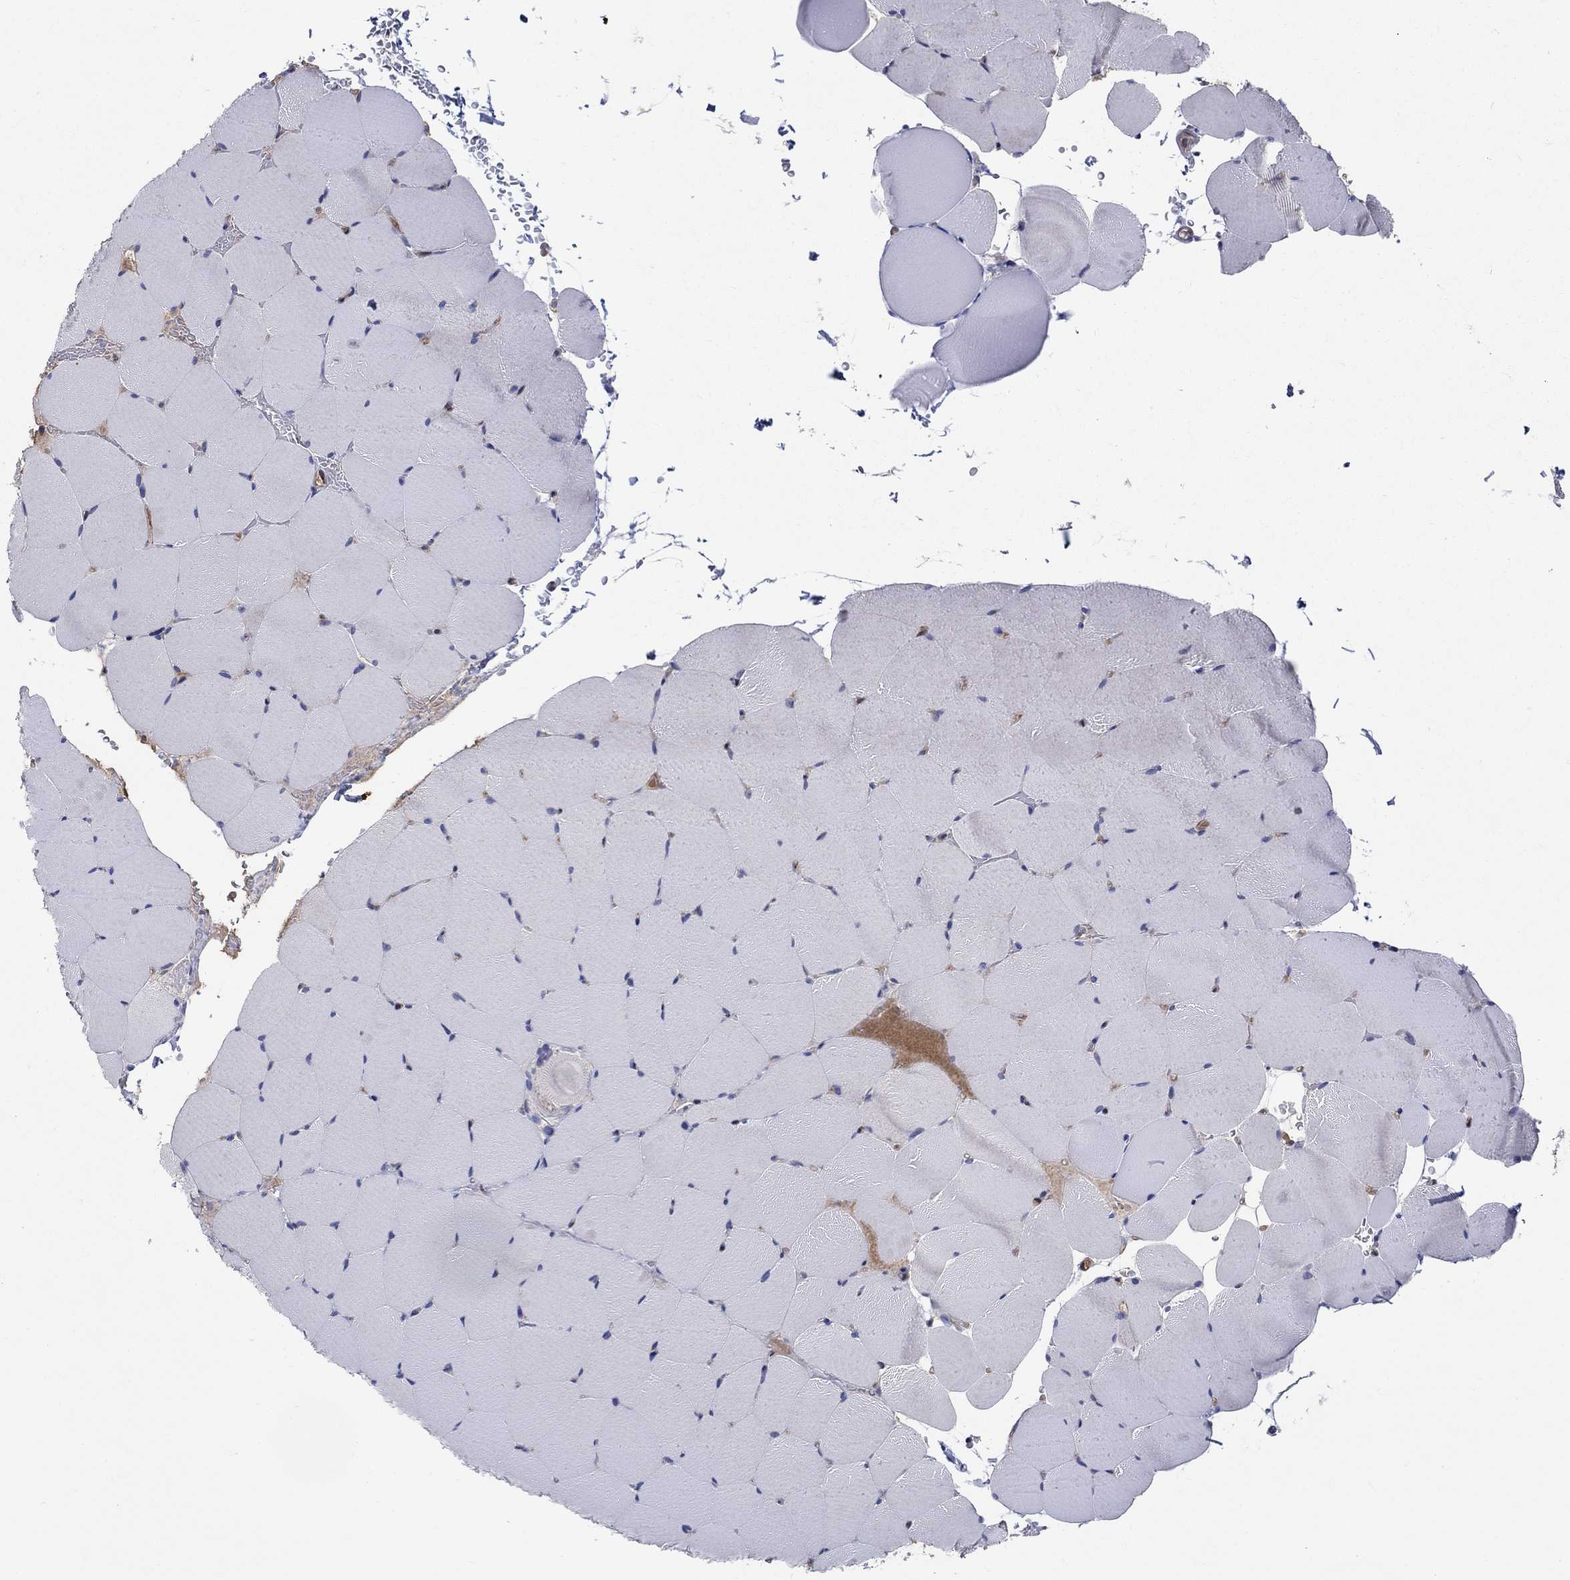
{"staining": {"intensity": "negative", "quantity": "none", "location": "none"}, "tissue": "skeletal muscle", "cell_type": "Myocytes", "image_type": "normal", "snomed": [{"axis": "morphology", "description": "Normal tissue, NOS"}, {"axis": "topography", "description": "Skeletal muscle"}], "caption": "DAB immunohistochemical staining of unremarkable human skeletal muscle displays no significant expression in myocytes. (DAB immunohistochemistry with hematoxylin counter stain).", "gene": "AGFG2", "patient": {"sex": "female", "age": 37}}